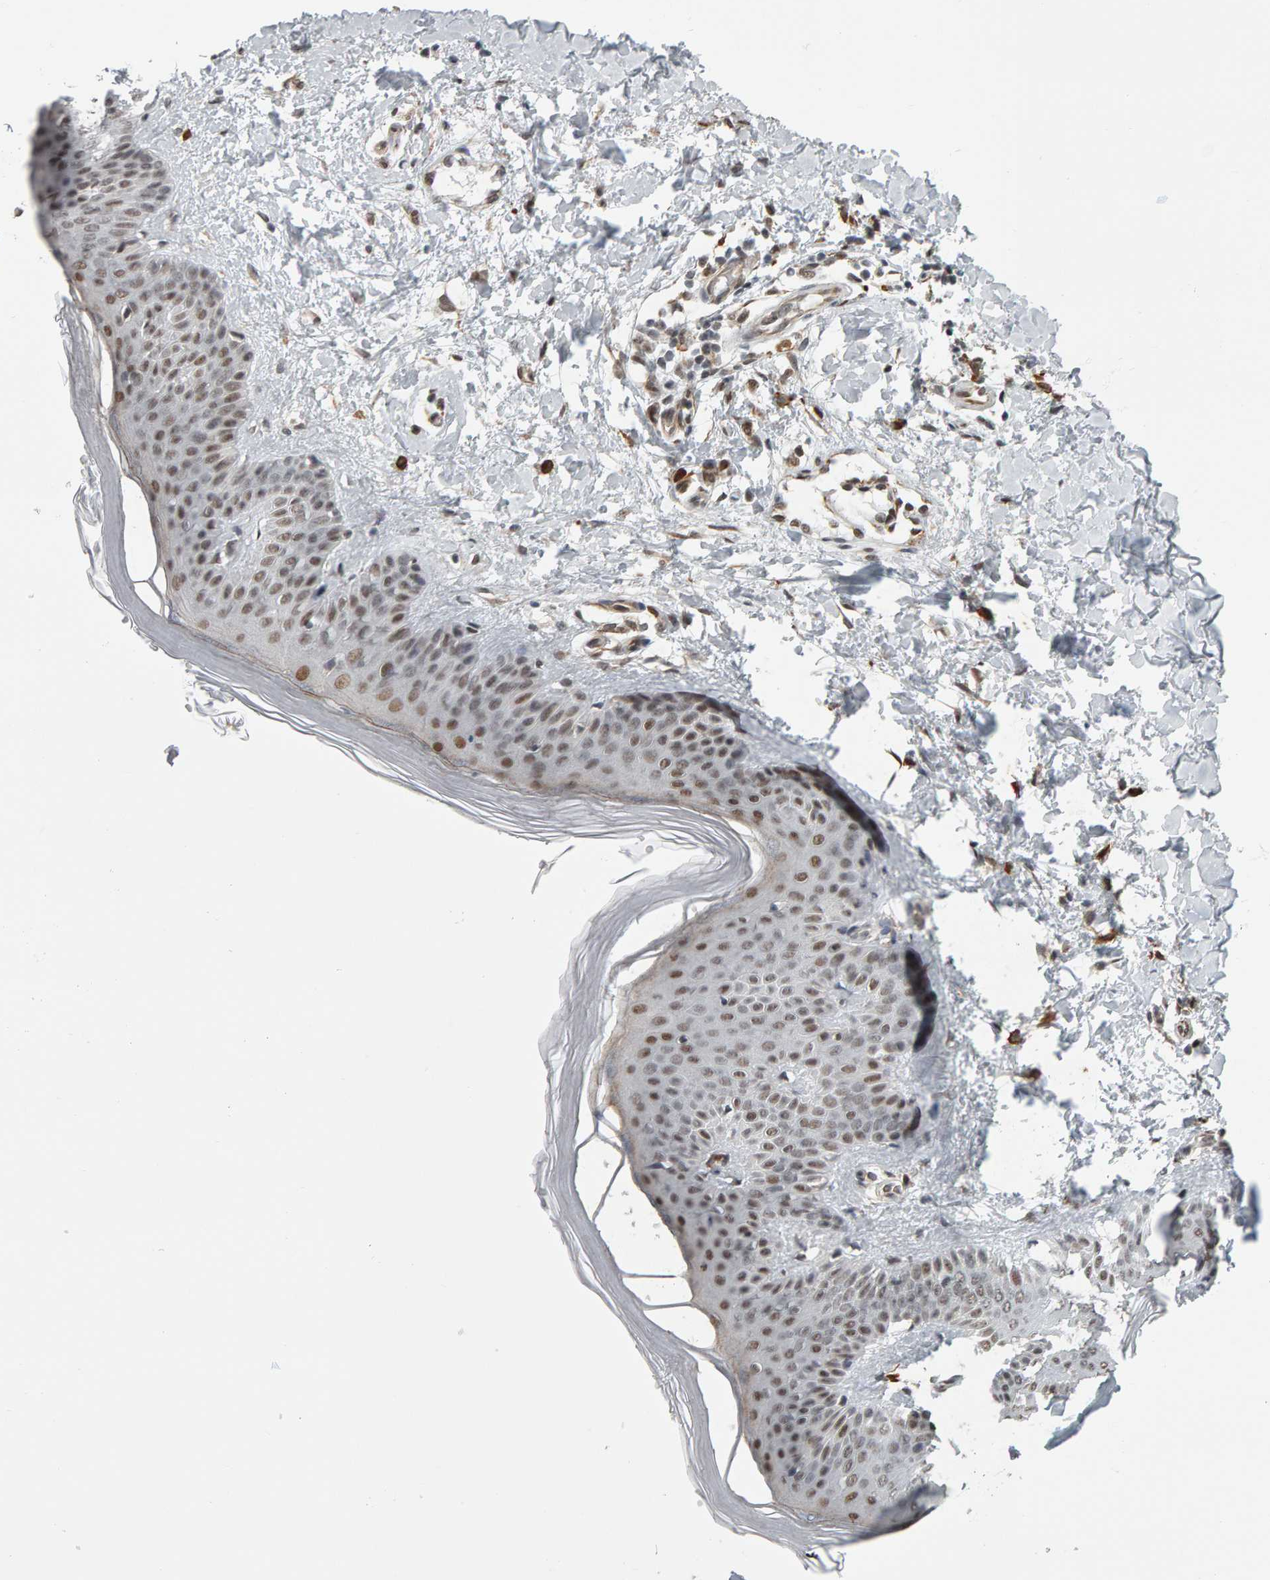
{"staining": {"intensity": "moderate", "quantity": ">75%", "location": "cytoplasmic/membranous"}, "tissue": "skin", "cell_type": "Fibroblasts", "image_type": "normal", "snomed": [{"axis": "morphology", "description": "Normal tissue, NOS"}, {"axis": "morphology", "description": "Malignant melanoma, Metastatic site"}, {"axis": "topography", "description": "Skin"}], "caption": "Brown immunohistochemical staining in unremarkable human skin exhibits moderate cytoplasmic/membranous expression in about >75% of fibroblasts. (brown staining indicates protein expression, while blue staining denotes nuclei).", "gene": "ATF7IP", "patient": {"sex": "male", "age": 41}}